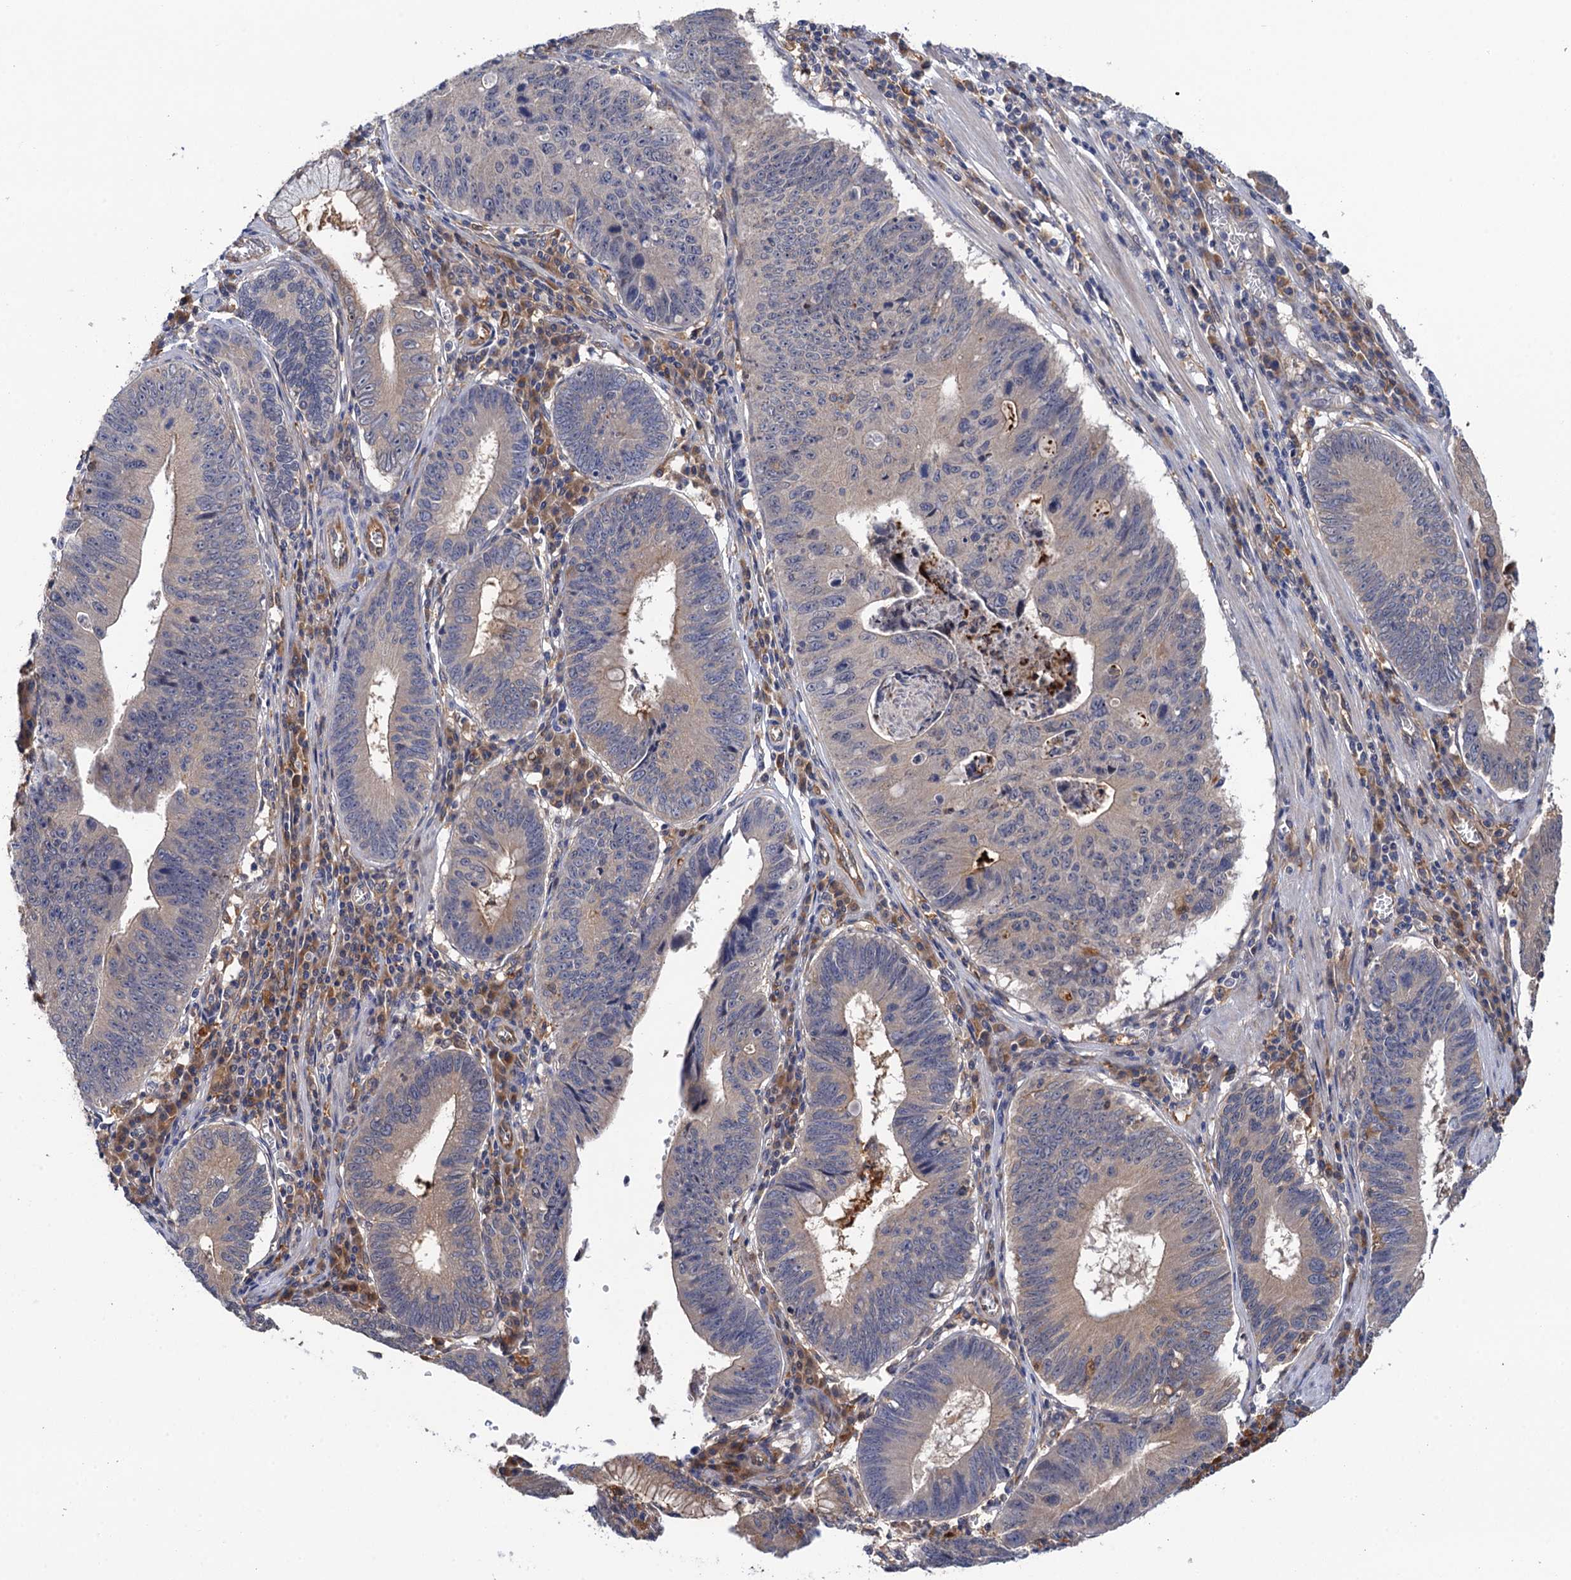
{"staining": {"intensity": "weak", "quantity": "<25%", "location": "cytoplasmic/membranous"}, "tissue": "stomach cancer", "cell_type": "Tumor cells", "image_type": "cancer", "snomed": [{"axis": "morphology", "description": "Adenocarcinoma, NOS"}, {"axis": "topography", "description": "Stomach"}], "caption": "Protein analysis of stomach adenocarcinoma reveals no significant positivity in tumor cells.", "gene": "NEK8", "patient": {"sex": "male", "age": 59}}